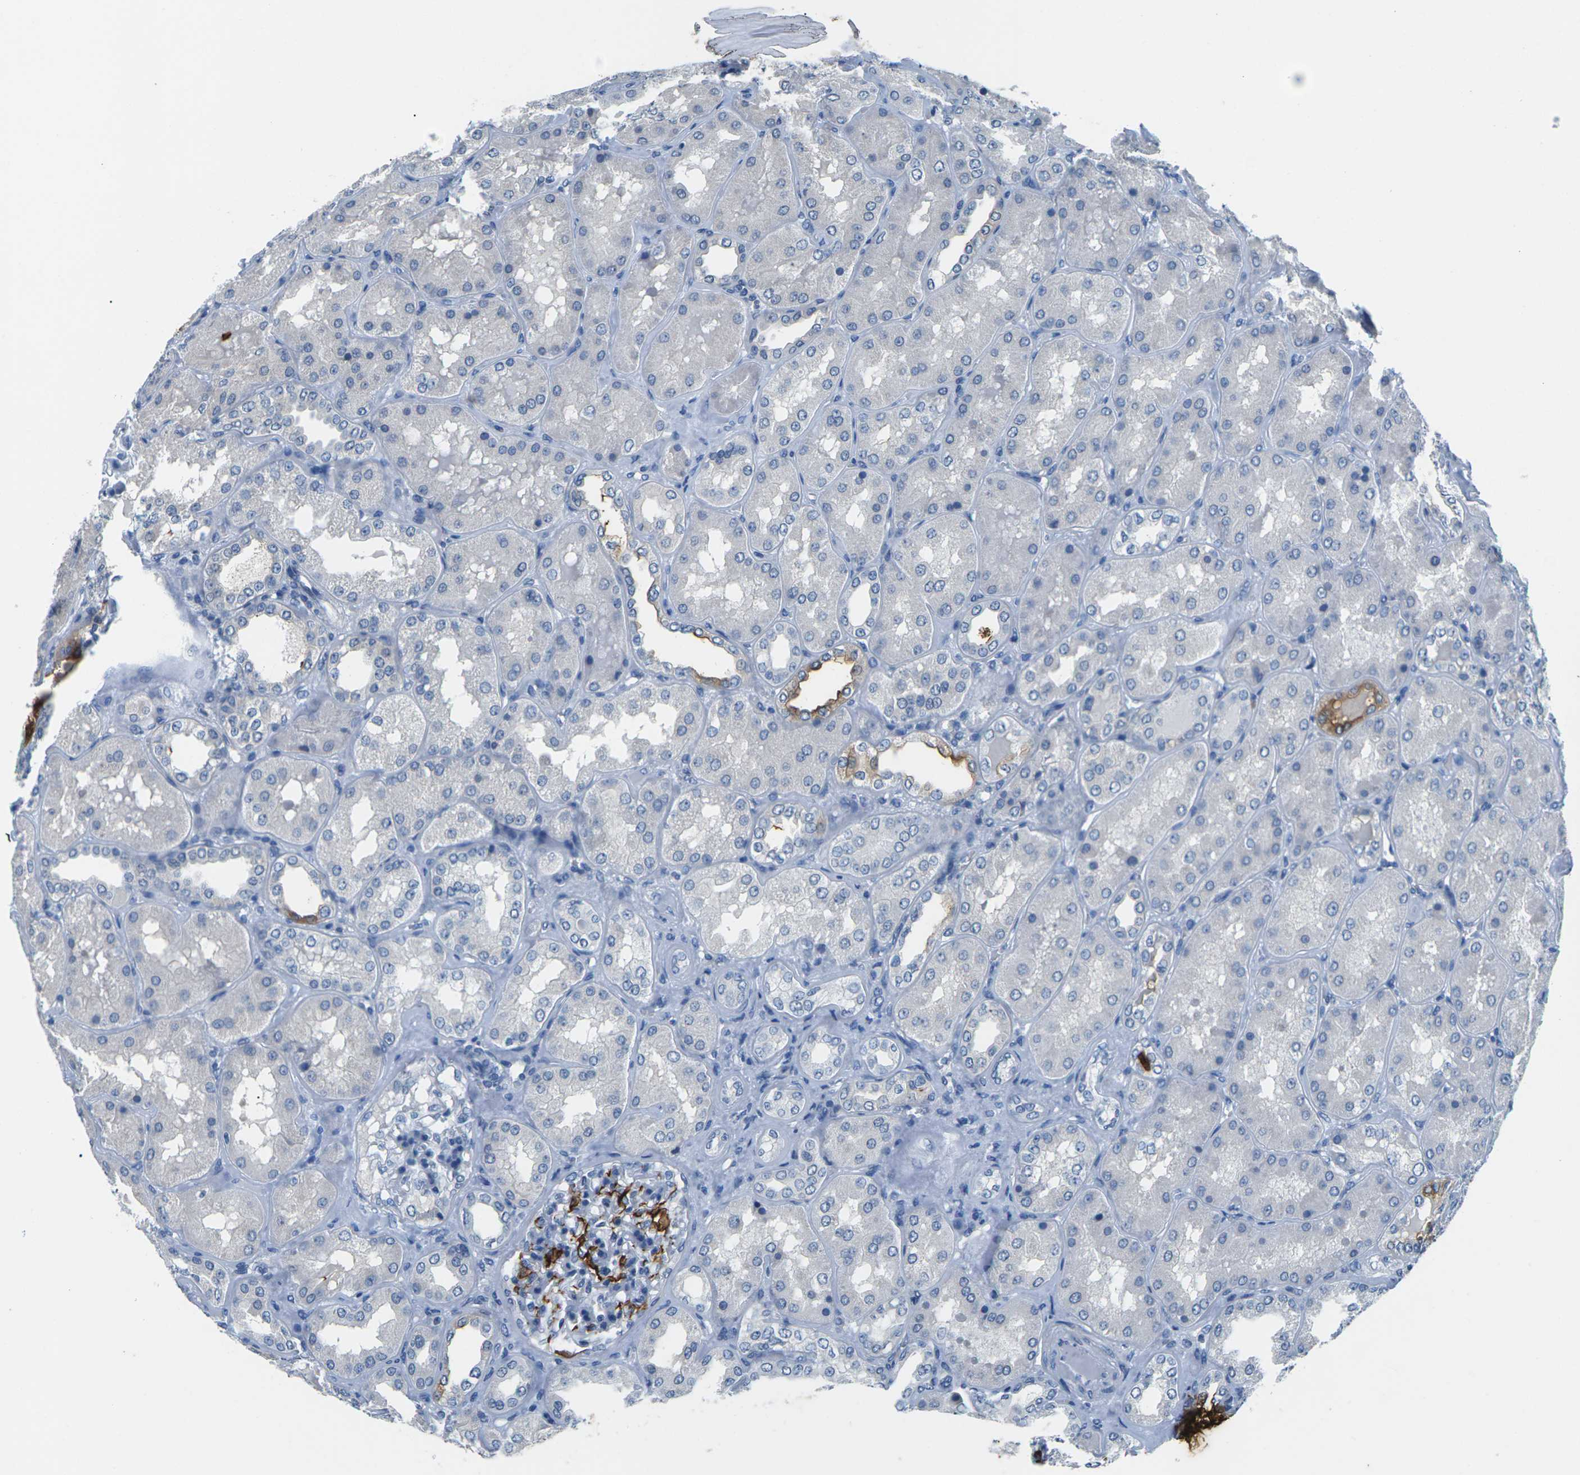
{"staining": {"intensity": "negative", "quantity": "none", "location": "none"}, "tissue": "kidney", "cell_type": "Cells in glomeruli", "image_type": "normal", "snomed": [{"axis": "morphology", "description": "Normal tissue, NOS"}, {"axis": "topography", "description": "Kidney"}], "caption": "This is a micrograph of immunohistochemistry (IHC) staining of benign kidney, which shows no staining in cells in glomeruli.", "gene": "UMOD", "patient": {"sex": "female", "age": 56}}